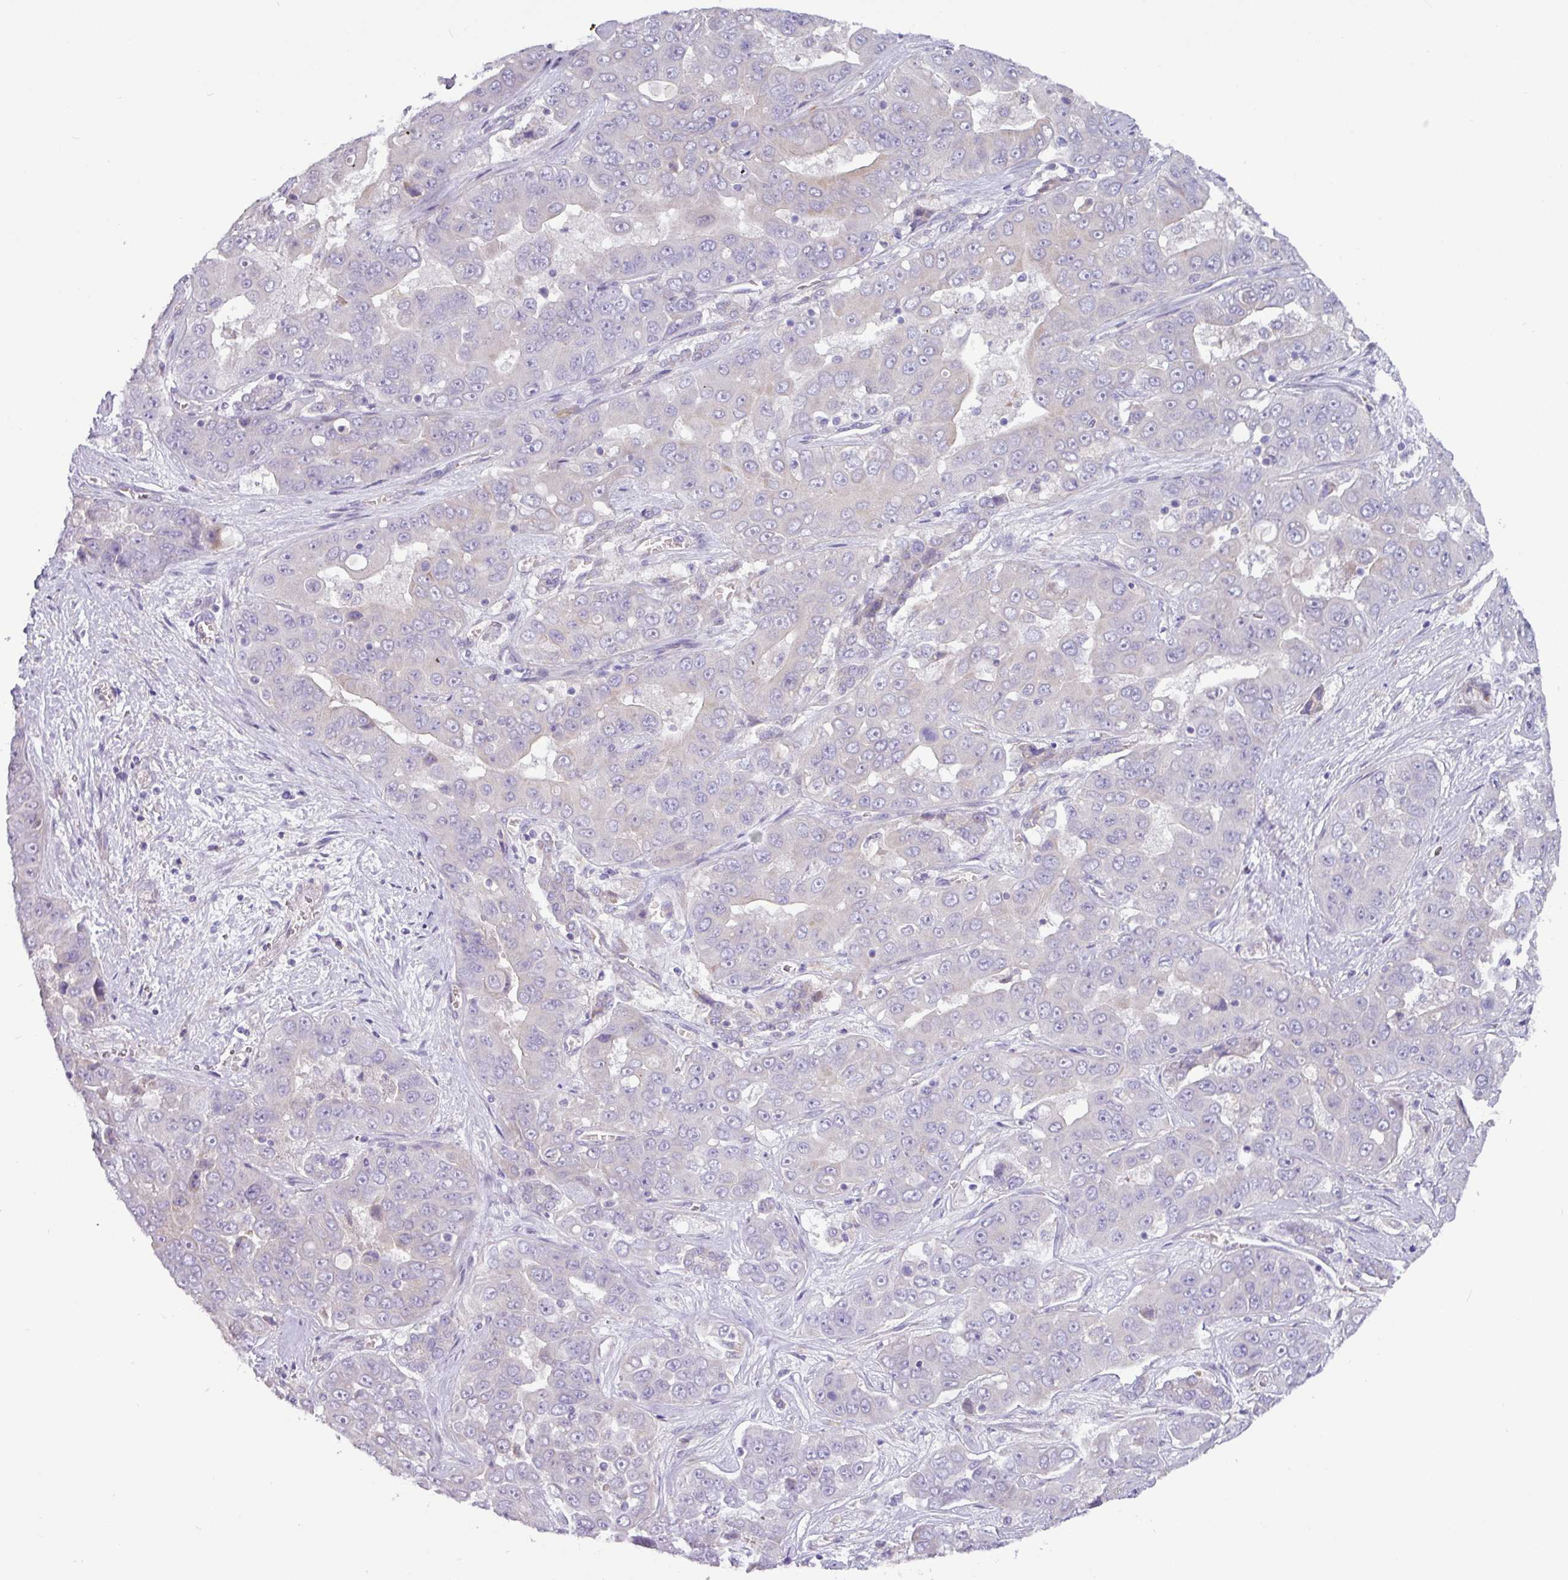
{"staining": {"intensity": "negative", "quantity": "none", "location": "none"}, "tissue": "liver cancer", "cell_type": "Tumor cells", "image_type": "cancer", "snomed": [{"axis": "morphology", "description": "Cholangiocarcinoma"}, {"axis": "topography", "description": "Liver"}], "caption": "An immunohistochemistry image of liver cancer (cholangiocarcinoma) is shown. There is no staining in tumor cells of liver cancer (cholangiocarcinoma). (Brightfield microscopy of DAB (3,3'-diaminobenzidine) immunohistochemistry at high magnification).", "gene": "RGS16", "patient": {"sex": "female", "age": 52}}